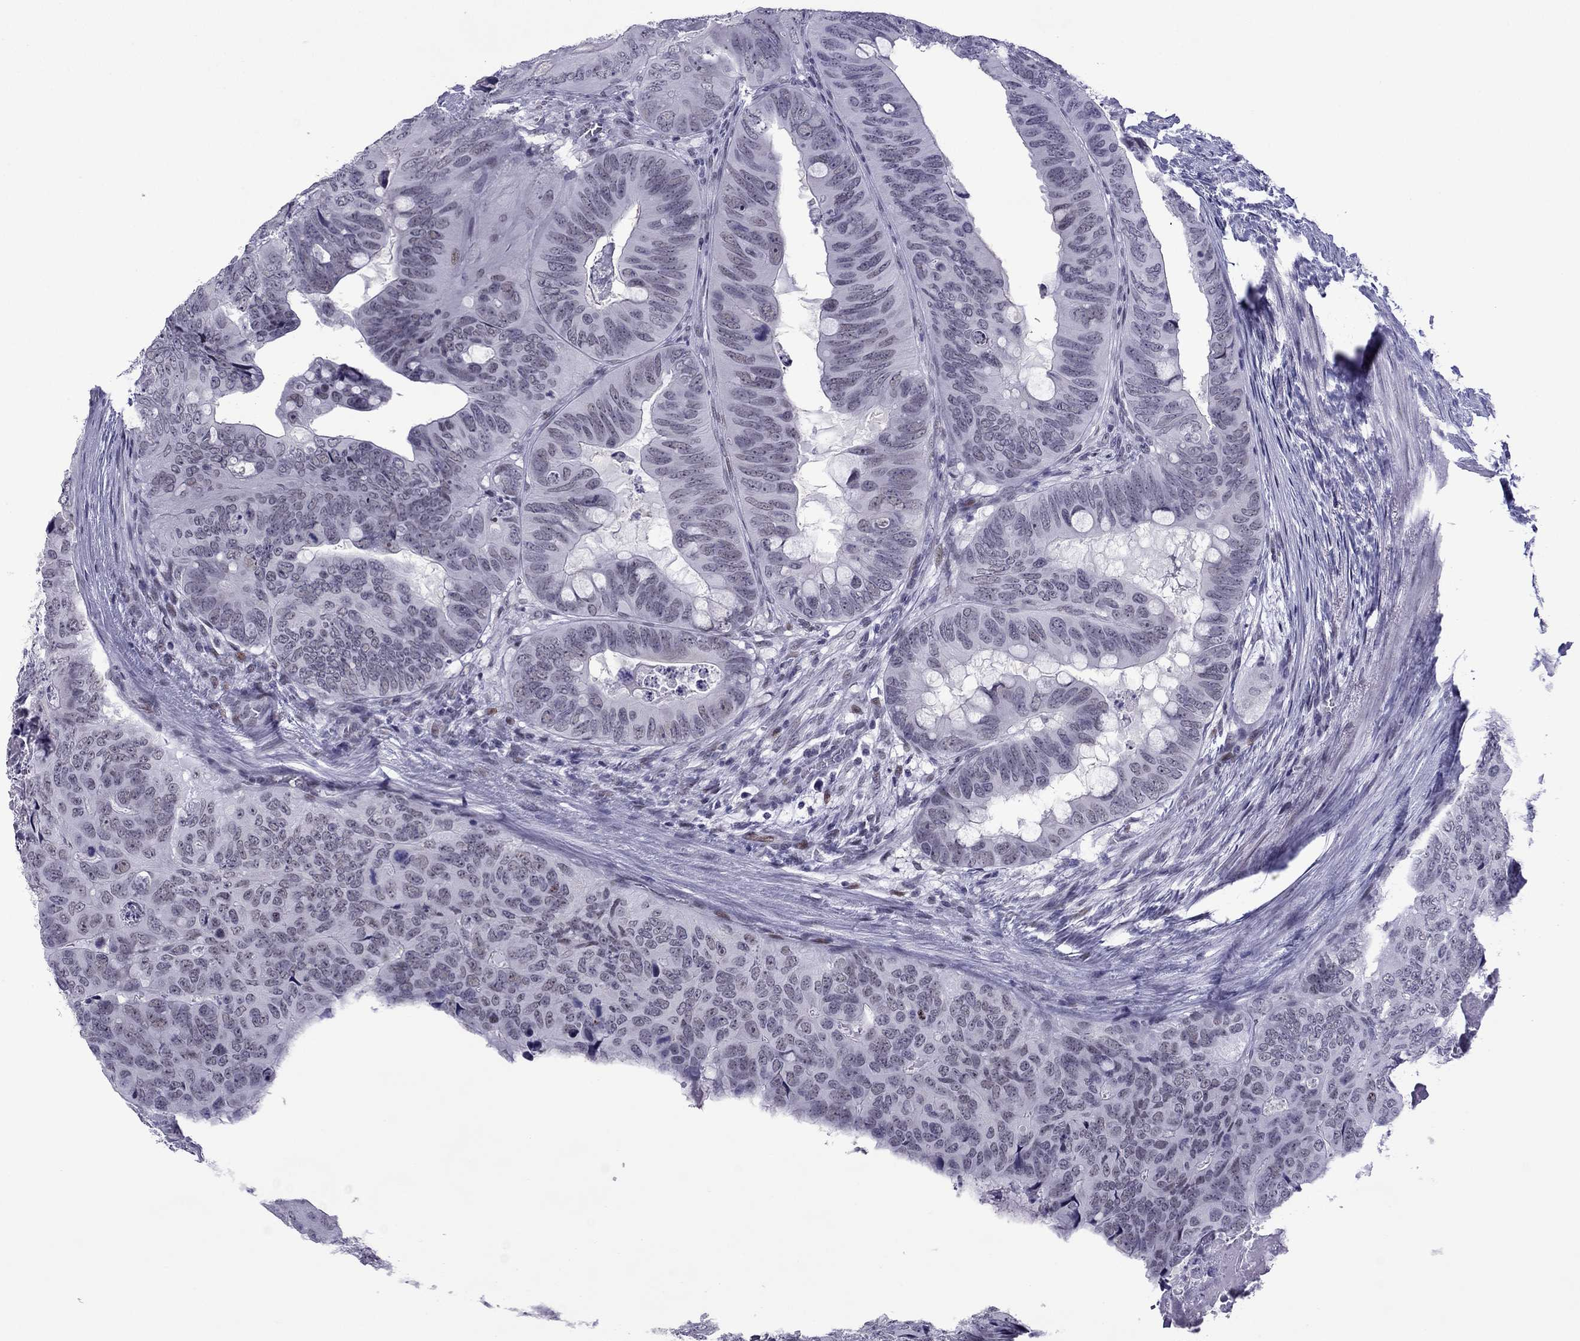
{"staining": {"intensity": "negative", "quantity": "none", "location": "none"}, "tissue": "colorectal cancer", "cell_type": "Tumor cells", "image_type": "cancer", "snomed": [{"axis": "morphology", "description": "Adenocarcinoma, NOS"}, {"axis": "topography", "description": "Colon"}], "caption": "Adenocarcinoma (colorectal) was stained to show a protein in brown. There is no significant expression in tumor cells.", "gene": "MYLK3", "patient": {"sex": "male", "age": 79}}